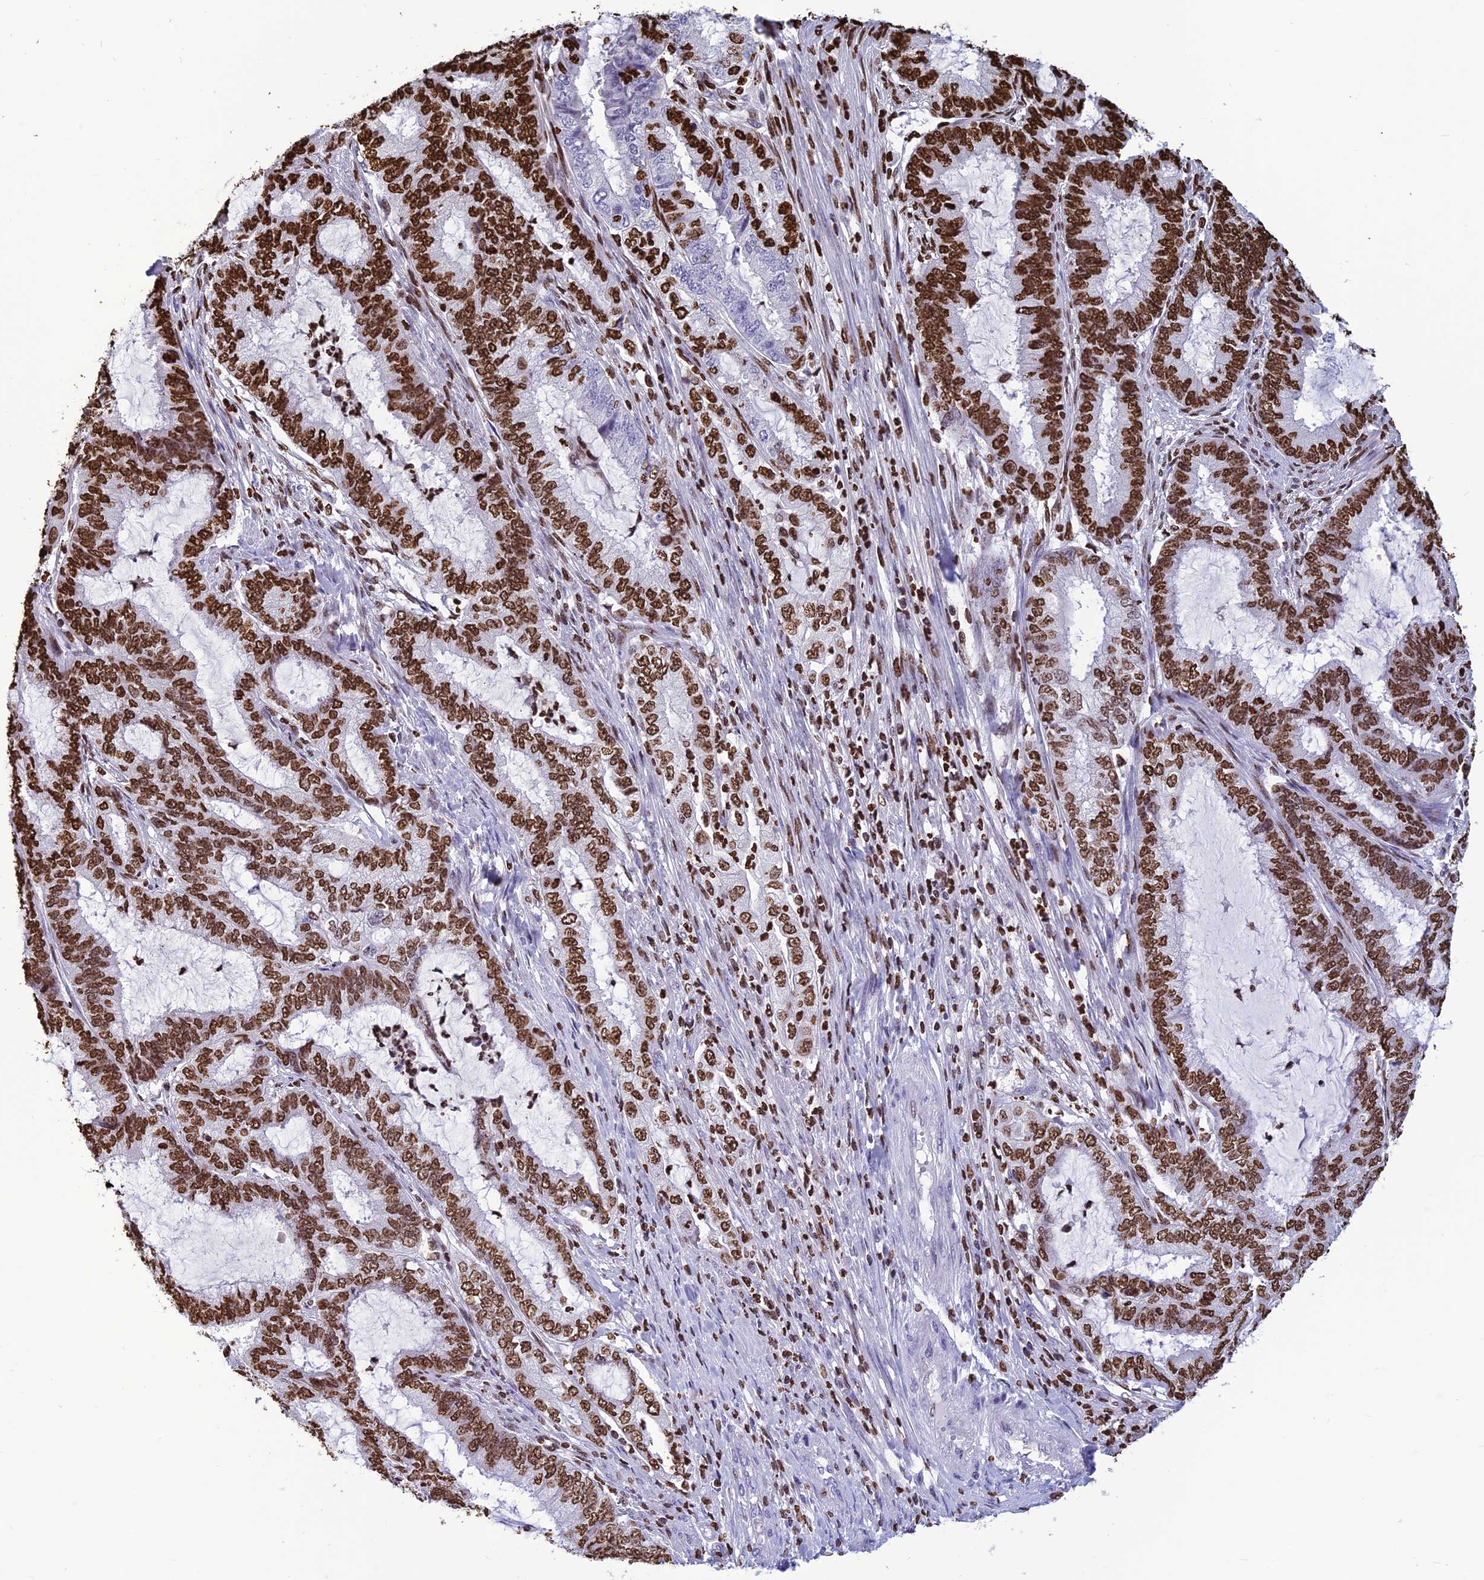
{"staining": {"intensity": "strong", "quantity": ">75%", "location": "nuclear"}, "tissue": "endometrial cancer", "cell_type": "Tumor cells", "image_type": "cancer", "snomed": [{"axis": "morphology", "description": "Adenocarcinoma, NOS"}, {"axis": "topography", "description": "Endometrium"}], "caption": "A high-resolution image shows immunohistochemistry (IHC) staining of endometrial cancer (adenocarcinoma), which reveals strong nuclear staining in approximately >75% of tumor cells. Nuclei are stained in blue.", "gene": "AKAP17A", "patient": {"sex": "female", "age": 51}}